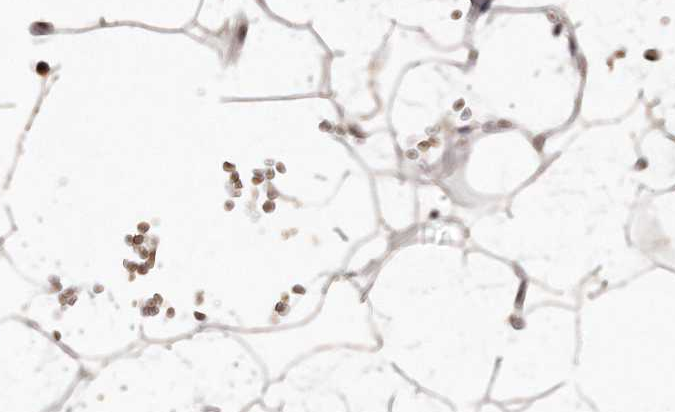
{"staining": {"intensity": "moderate", "quantity": ">75%", "location": "cytoplasmic/membranous,nuclear"}, "tissue": "adipose tissue", "cell_type": "Adipocytes", "image_type": "normal", "snomed": [{"axis": "morphology", "description": "Normal tissue, NOS"}, {"axis": "topography", "description": "Breast"}], "caption": "Protein staining by immunohistochemistry (IHC) exhibits moderate cytoplasmic/membranous,nuclear expression in approximately >75% of adipocytes in benign adipose tissue. (Stains: DAB (3,3'-diaminobenzidine) in brown, nuclei in blue, Microscopy: brightfield microscopy at high magnification).", "gene": "HASPIN", "patient": {"sex": "female", "age": 23}}